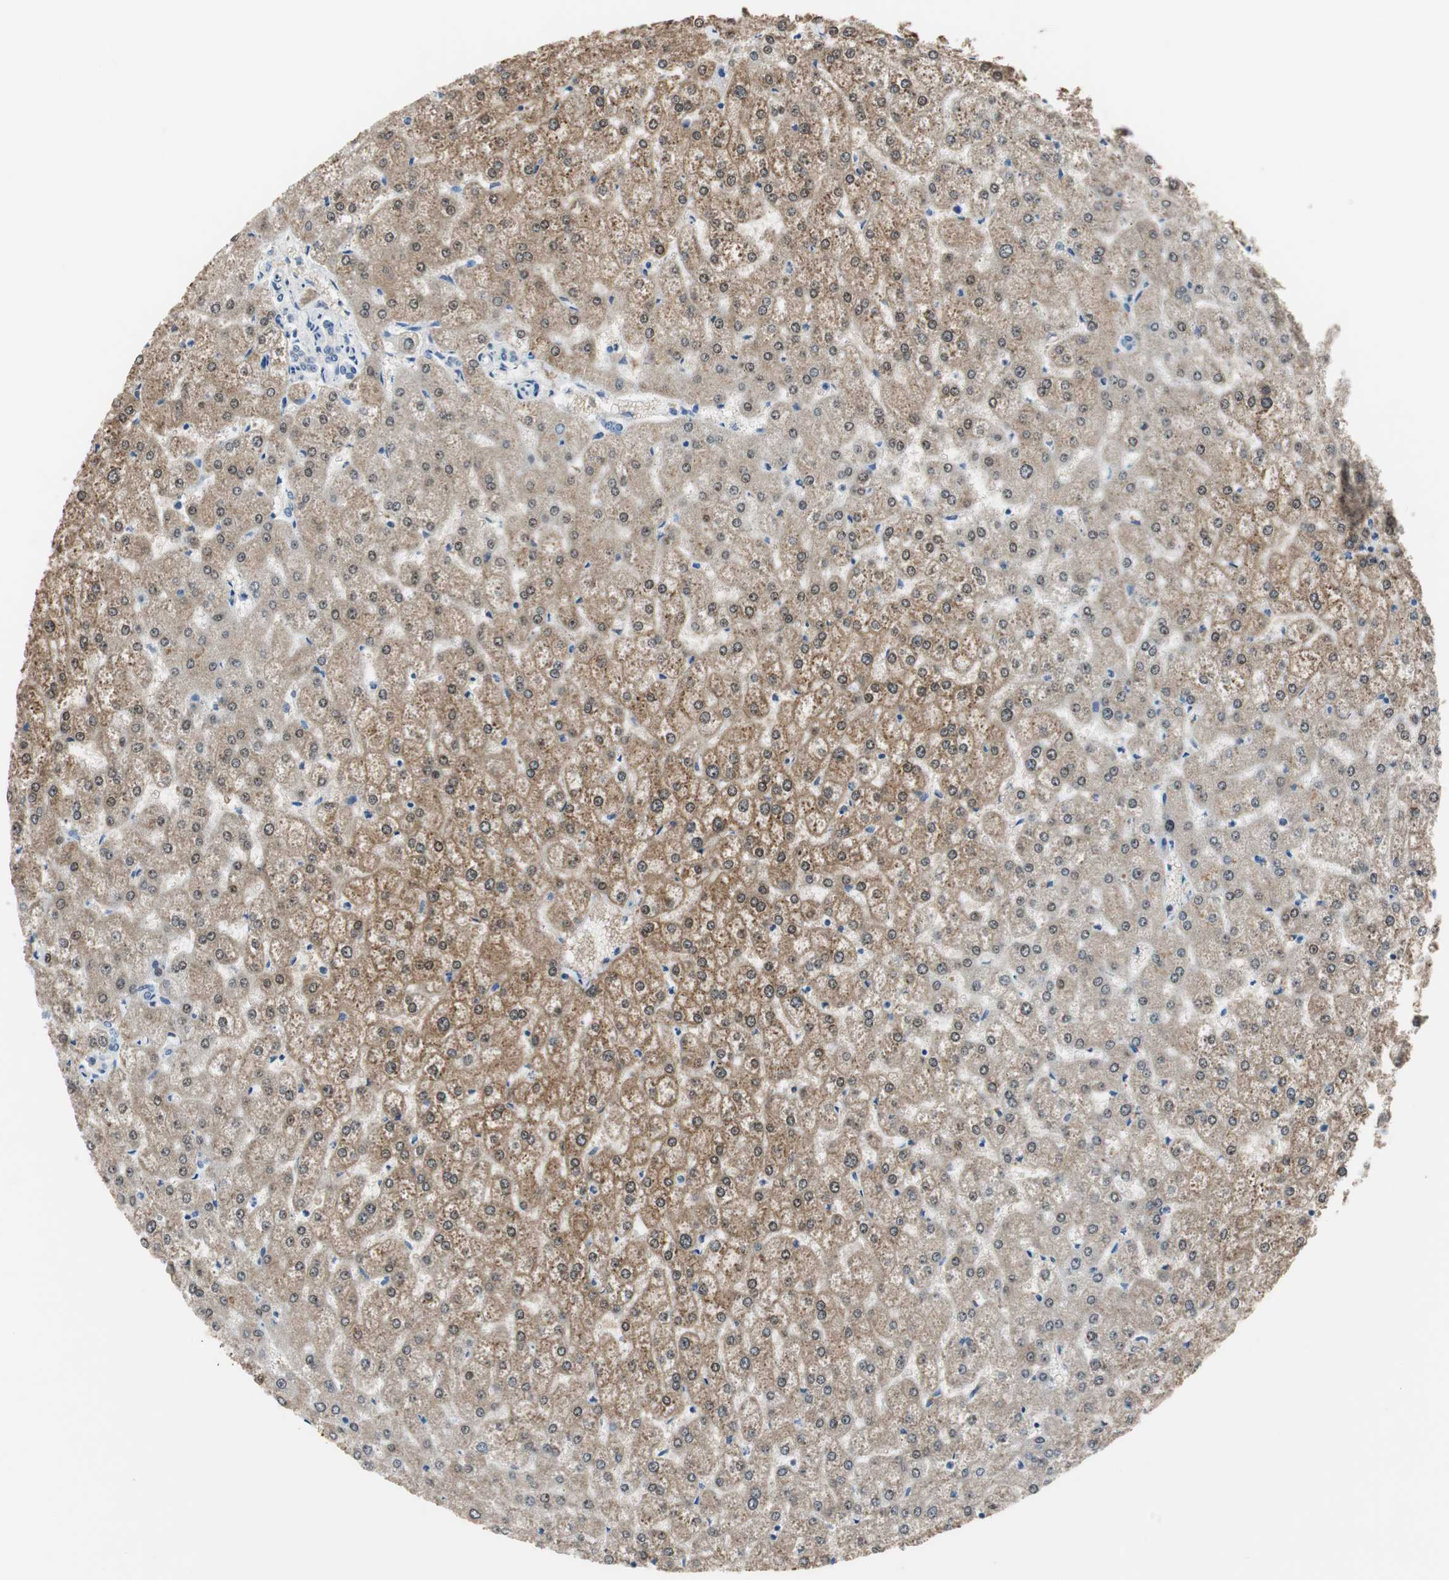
{"staining": {"intensity": "negative", "quantity": "none", "location": "none"}, "tissue": "liver", "cell_type": "Cholangiocytes", "image_type": "normal", "snomed": [{"axis": "morphology", "description": "Normal tissue, NOS"}, {"axis": "topography", "description": "Liver"}], "caption": "Immunohistochemistry image of benign human liver stained for a protein (brown), which displays no staining in cholangiocytes. Brightfield microscopy of immunohistochemistry stained with DAB (3,3'-diaminobenzidine) (brown) and hematoxylin (blue), captured at high magnification.", "gene": "GRHL1", "patient": {"sex": "female", "age": 32}}